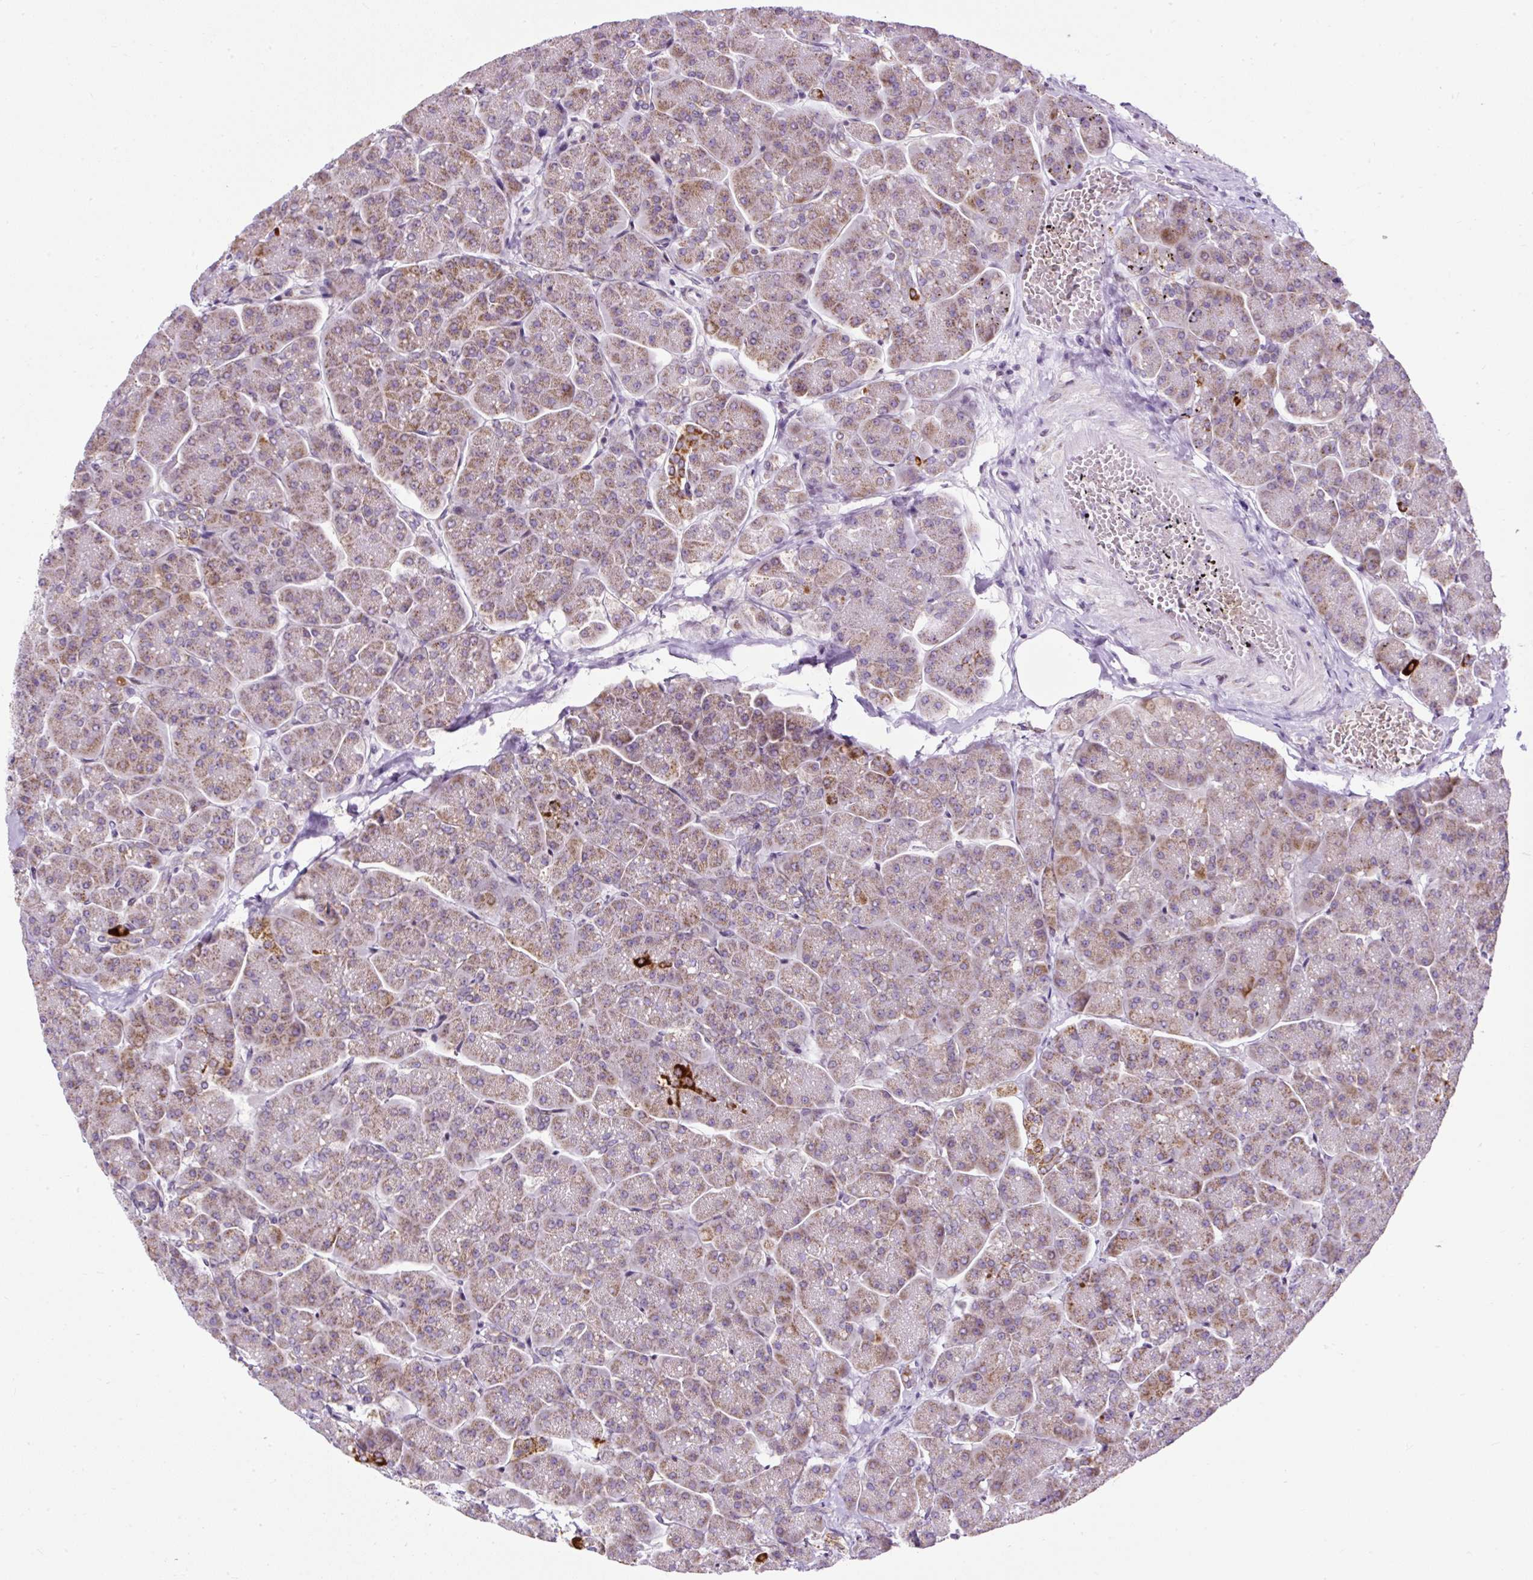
{"staining": {"intensity": "strong", "quantity": "<25%", "location": "cytoplasmic/membranous"}, "tissue": "pancreas", "cell_type": "Exocrine glandular cells", "image_type": "normal", "snomed": [{"axis": "morphology", "description": "Normal tissue, NOS"}, {"axis": "topography", "description": "Pancreas"}, {"axis": "topography", "description": "Peripheral nerve tissue"}], "caption": "Exocrine glandular cells demonstrate medium levels of strong cytoplasmic/membranous expression in approximately <25% of cells in normal human pancreas. The protein of interest is stained brown, and the nuclei are stained in blue (DAB (3,3'-diaminobenzidine) IHC with brightfield microscopy, high magnification).", "gene": "FMC1", "patient": {"sex": "male", "age": 54}}